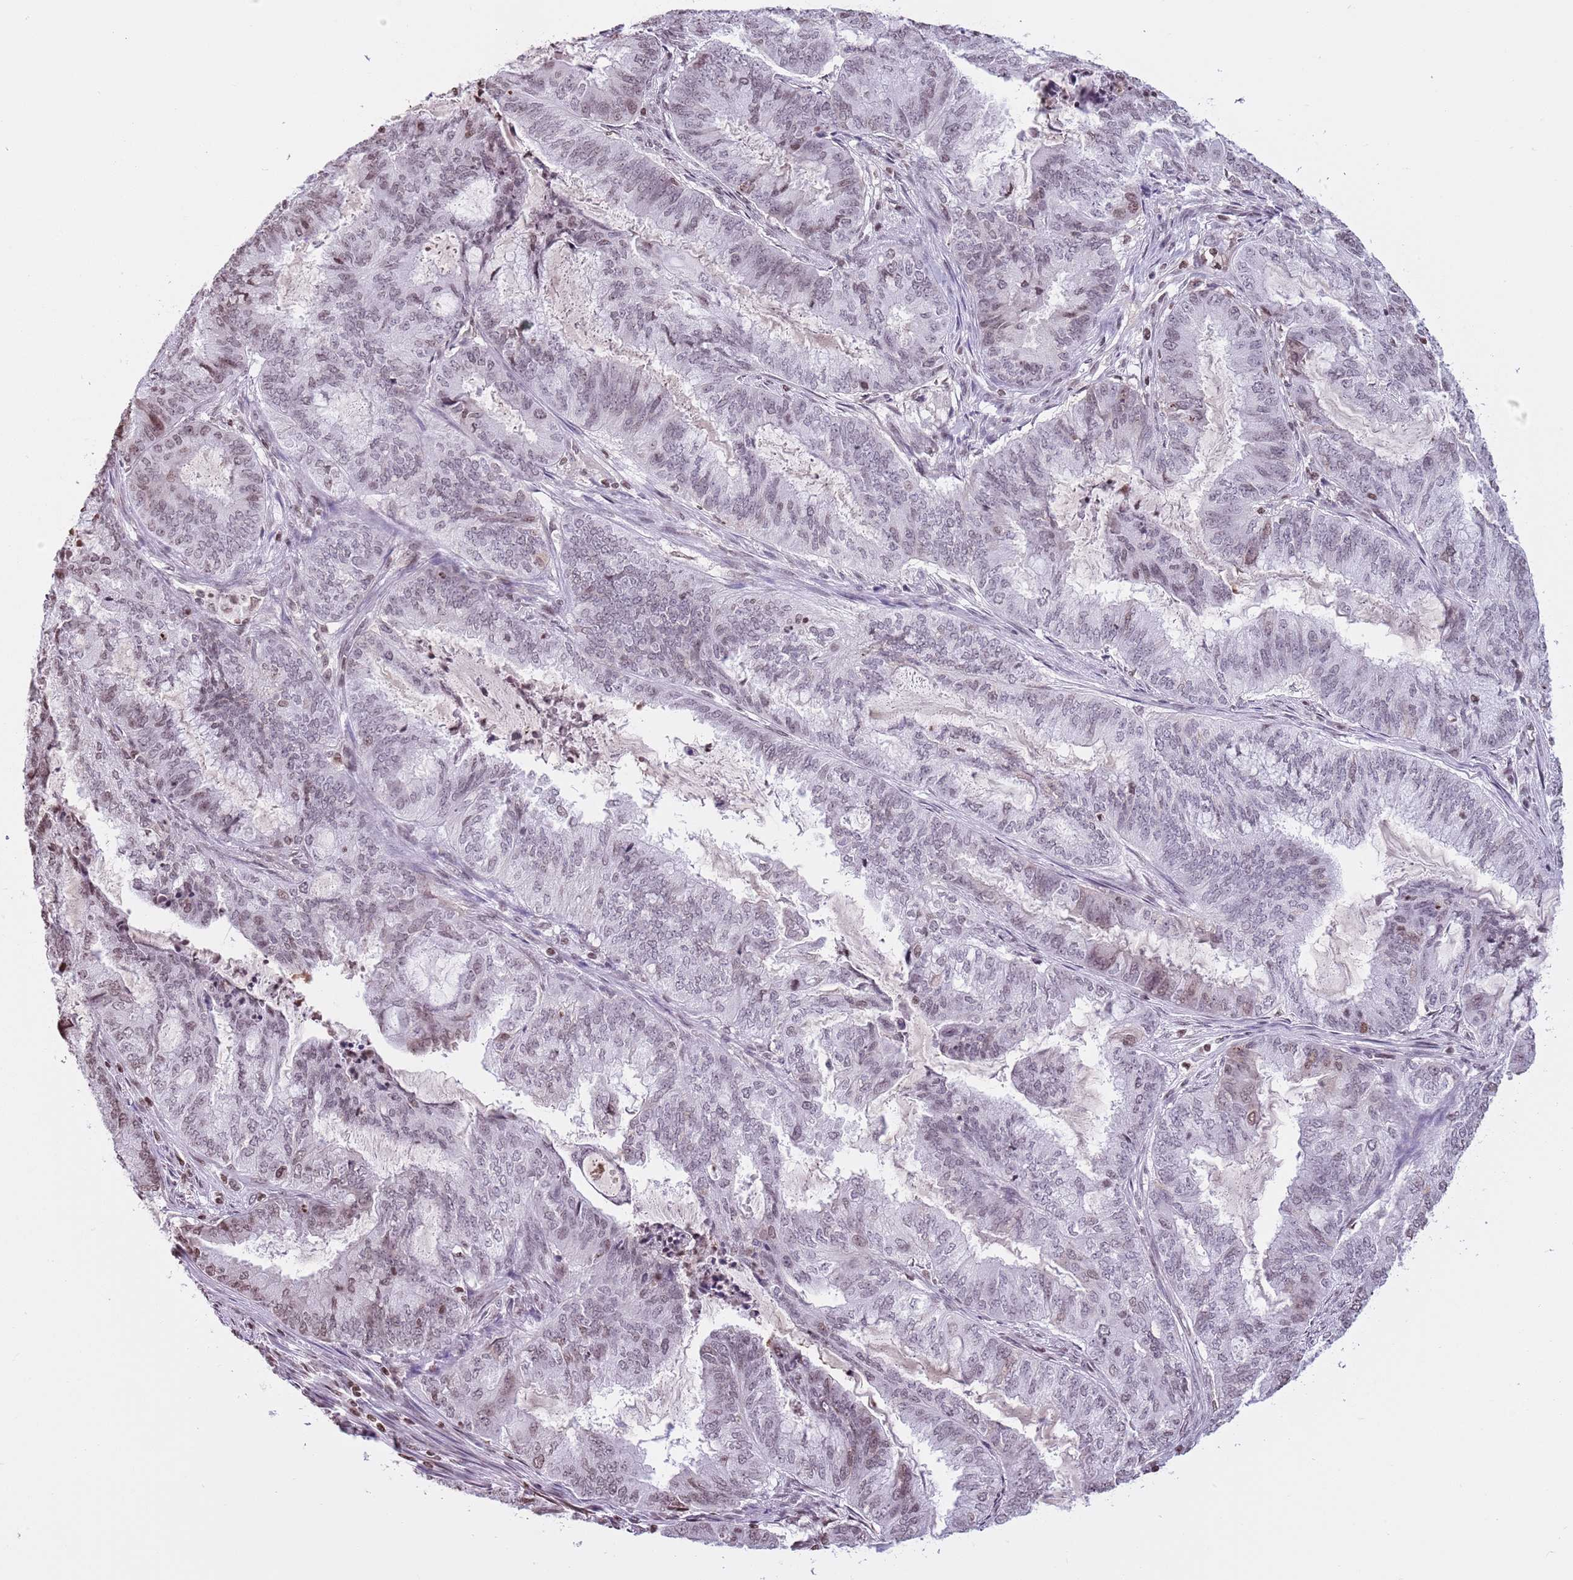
{"staining": {"intensity": "weak", "quantity": "25%-75%", "location": "nuclear"}, "tissue": "endometrial cancer", "cell_type": "Tumor cells", "image_type": "cancer", "snomed": [{"axis": "morphology", "description": "Adenocarcinoma, NOS"}, {"axis": "topography", "description": "Endometrium"}], "caption": "High-power microscopy captured an immunohistochemistry (IHC) micrograph of endometrial cancer (adenocarcinoma), revealing weak nuclear staining in approximately 25%-75% of tumor cells.", "gene": "KPNA3", "patient": {"sex": "female", "age": 51}}